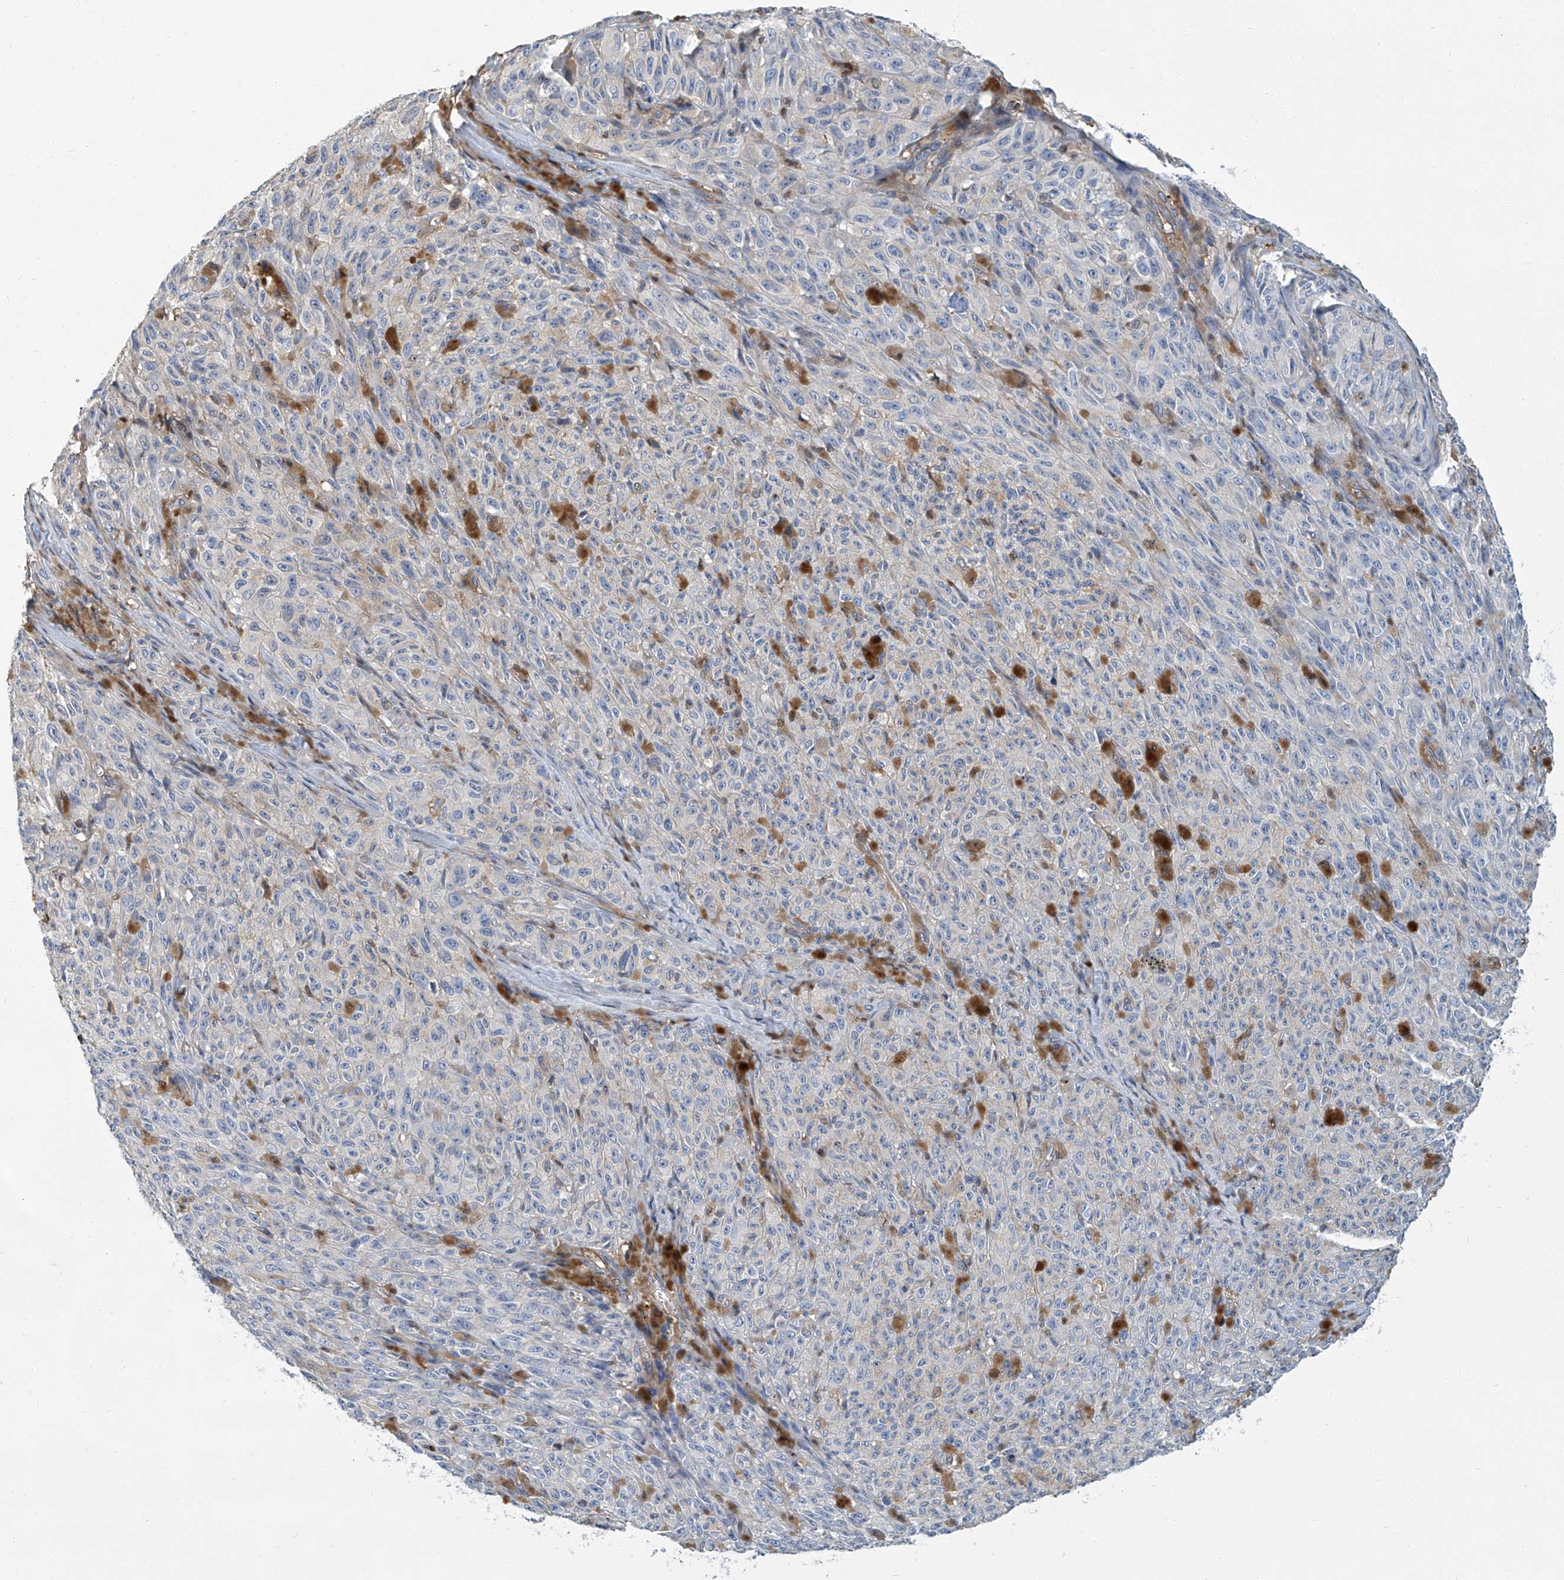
{"staining": {"intensity": "negative", "quantity": "none", "location": "none"}, "tissue": "melanoma", "cell_type": "Tumor cells", "image_type": "cancer", "snomed": [{"axis": "morphology", "description": "Malignant melanoma, NOS"}, {"axis": "topography", "description": "Skin"}], "caption": "Malignant melanoma was stained to show a protein in brown. There is no significant positivity in tumor cells.", "gene": "PSMB10", "patient": {"sex": "female", "age": 82}}